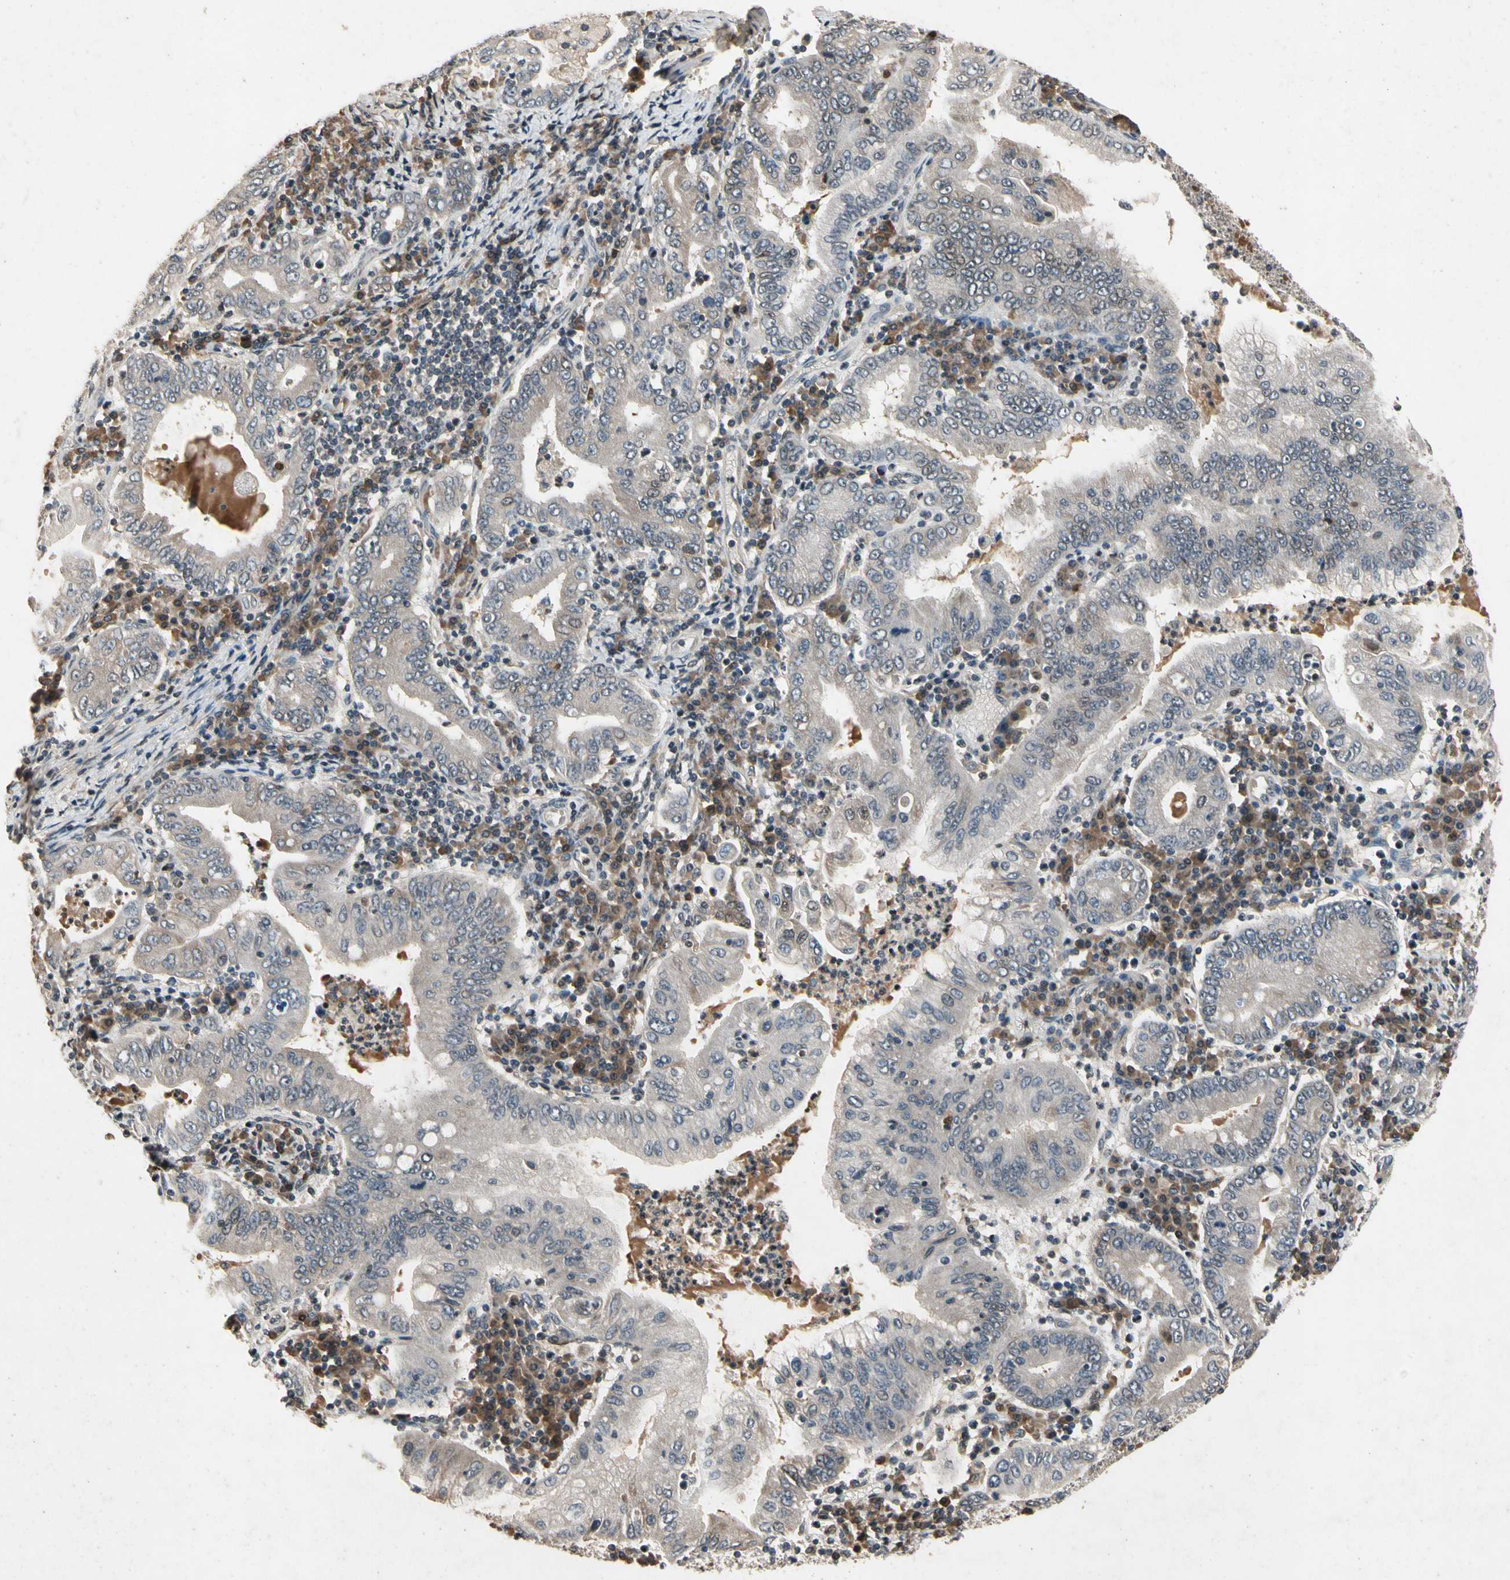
{"staining": {"intensity": "weak", "quantity": "25%-75%", "location": "cytoplasmic/membranous,nuclear"}, "tissue": "stomach cancer", "cell_type": "Tumor cells", "image_type": "cancer", "snomed": [{"axis": "morphology", "description": "Normal tissue, NOS"}, {"axis": "morphology", "description": "Adenocarcinoma, NOS"}, {"axis": "topography", "description": "Esophagus"}, {"axis": "topography", "description": "Stomach, upper"}, {"axis": "topography", "description": "Peripheral nerve tissue"}], "caption": "Protein positivity by immunohistochemistry displays weak cytoplasmic/membranous and nuclear expression in about 25%-75% of tumor cells in stomach cancer (adenocarcinoma). The staining is performed using DAB (3,3'-diaminobenzidine) brown chromogen to label protein expression. The nuclei are counter-stained blue using hematoxylin.", "gene": "DPY19L3", "patient": {"sex": "male", "age": 62}}